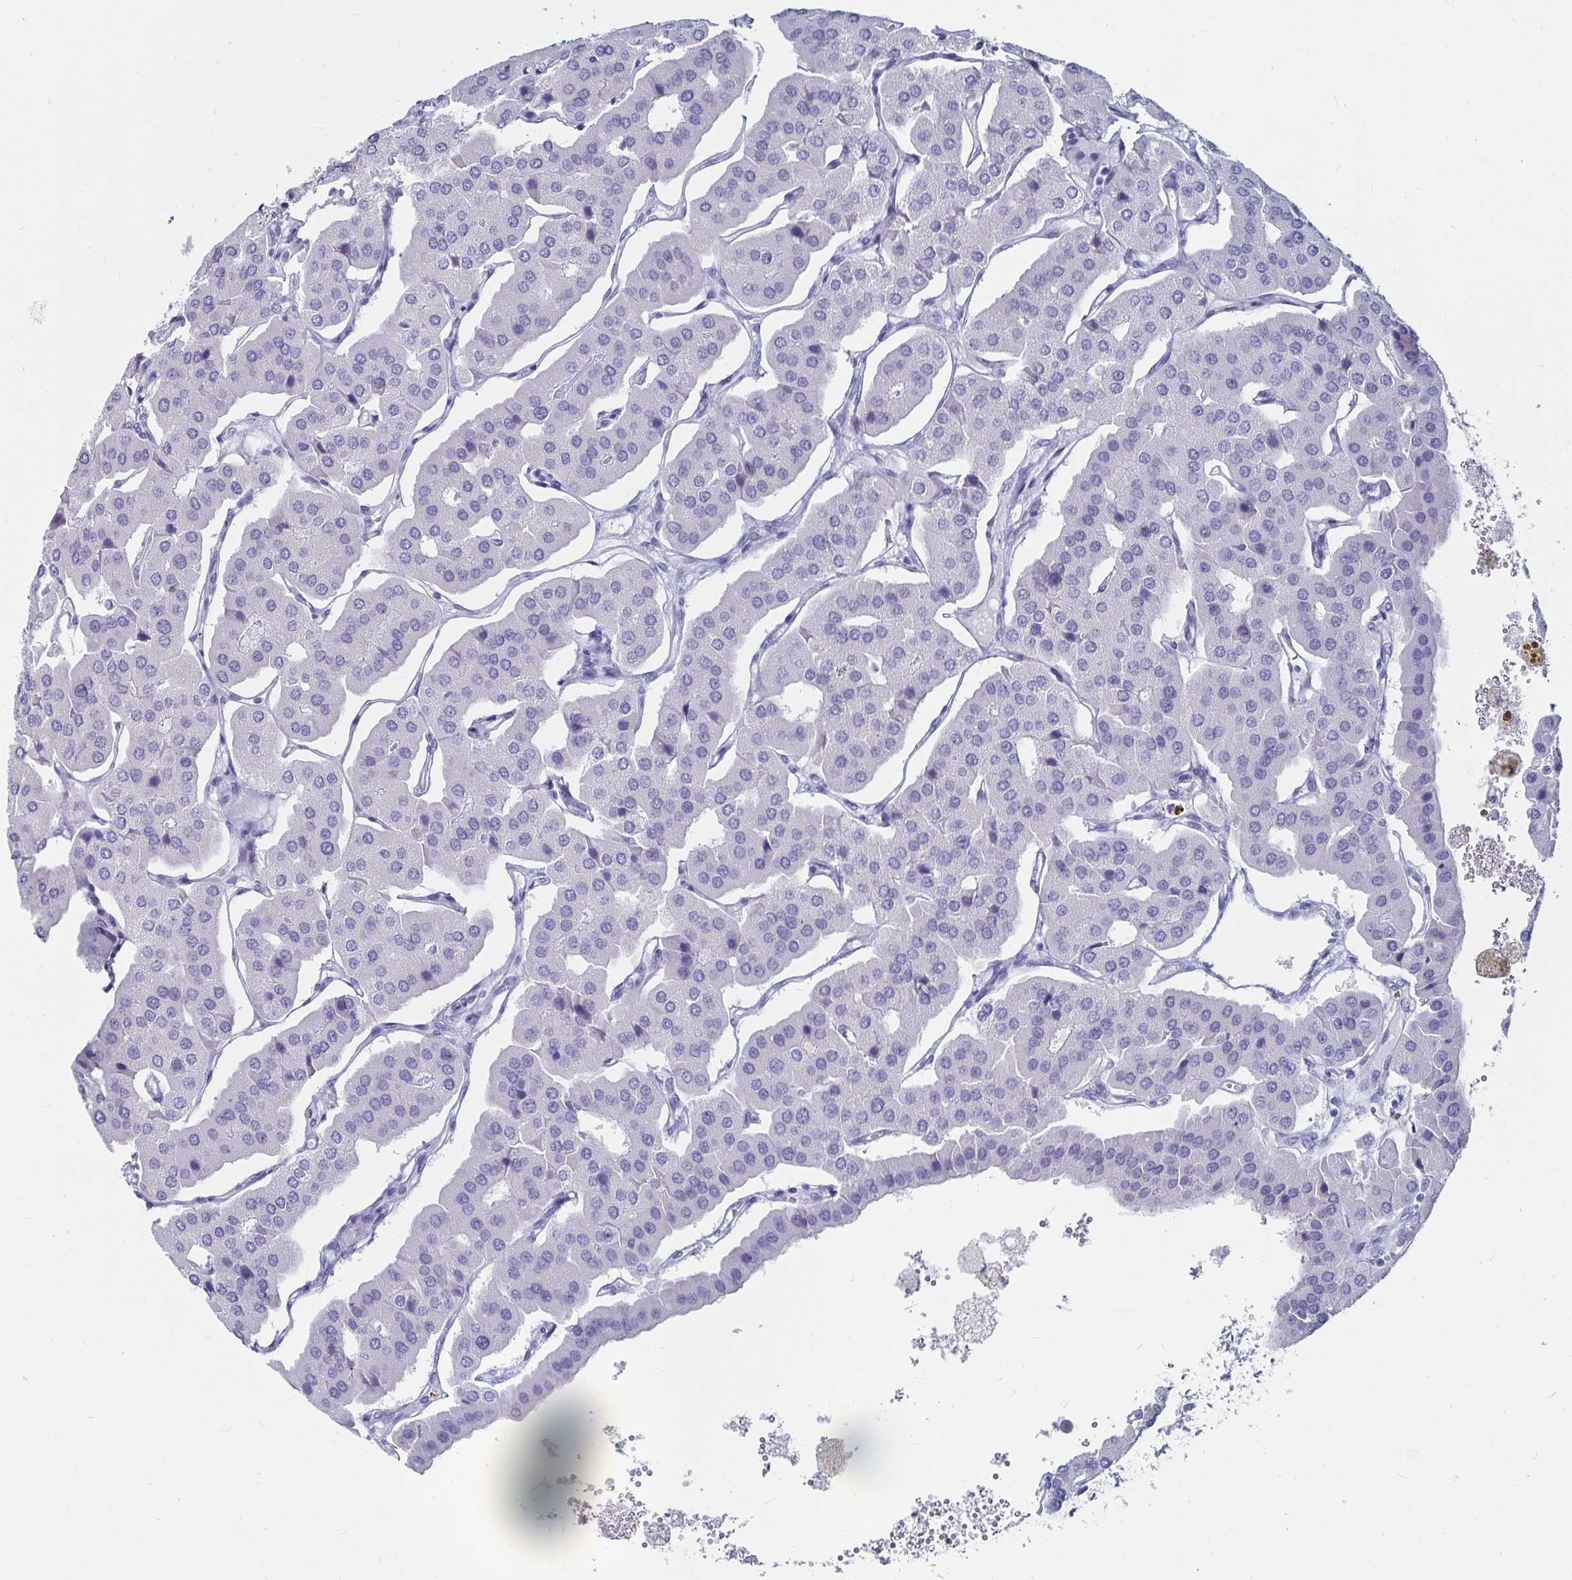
{"staining": {"intensity": "negative", "quantity": "none", "location": "none"}, "tissue": "parathyroid gland", "cell_type": "Glandular cells", "image_type": "normal", "snomed": [{"axis": "morphology", "description": "Normal tissue, NOS"}, {"axis": "morphology", "description": "Adenoma, NOS"}, {"axis": "topography", "description": "Parathyroid gland"}], "caption": "This is a micrograph of immunohistochemistry staining of benign parathyroid gland, which shows no staining in glandular cells.", "gene": "CA9", "patient": {"sex": "female", "age": 86}}